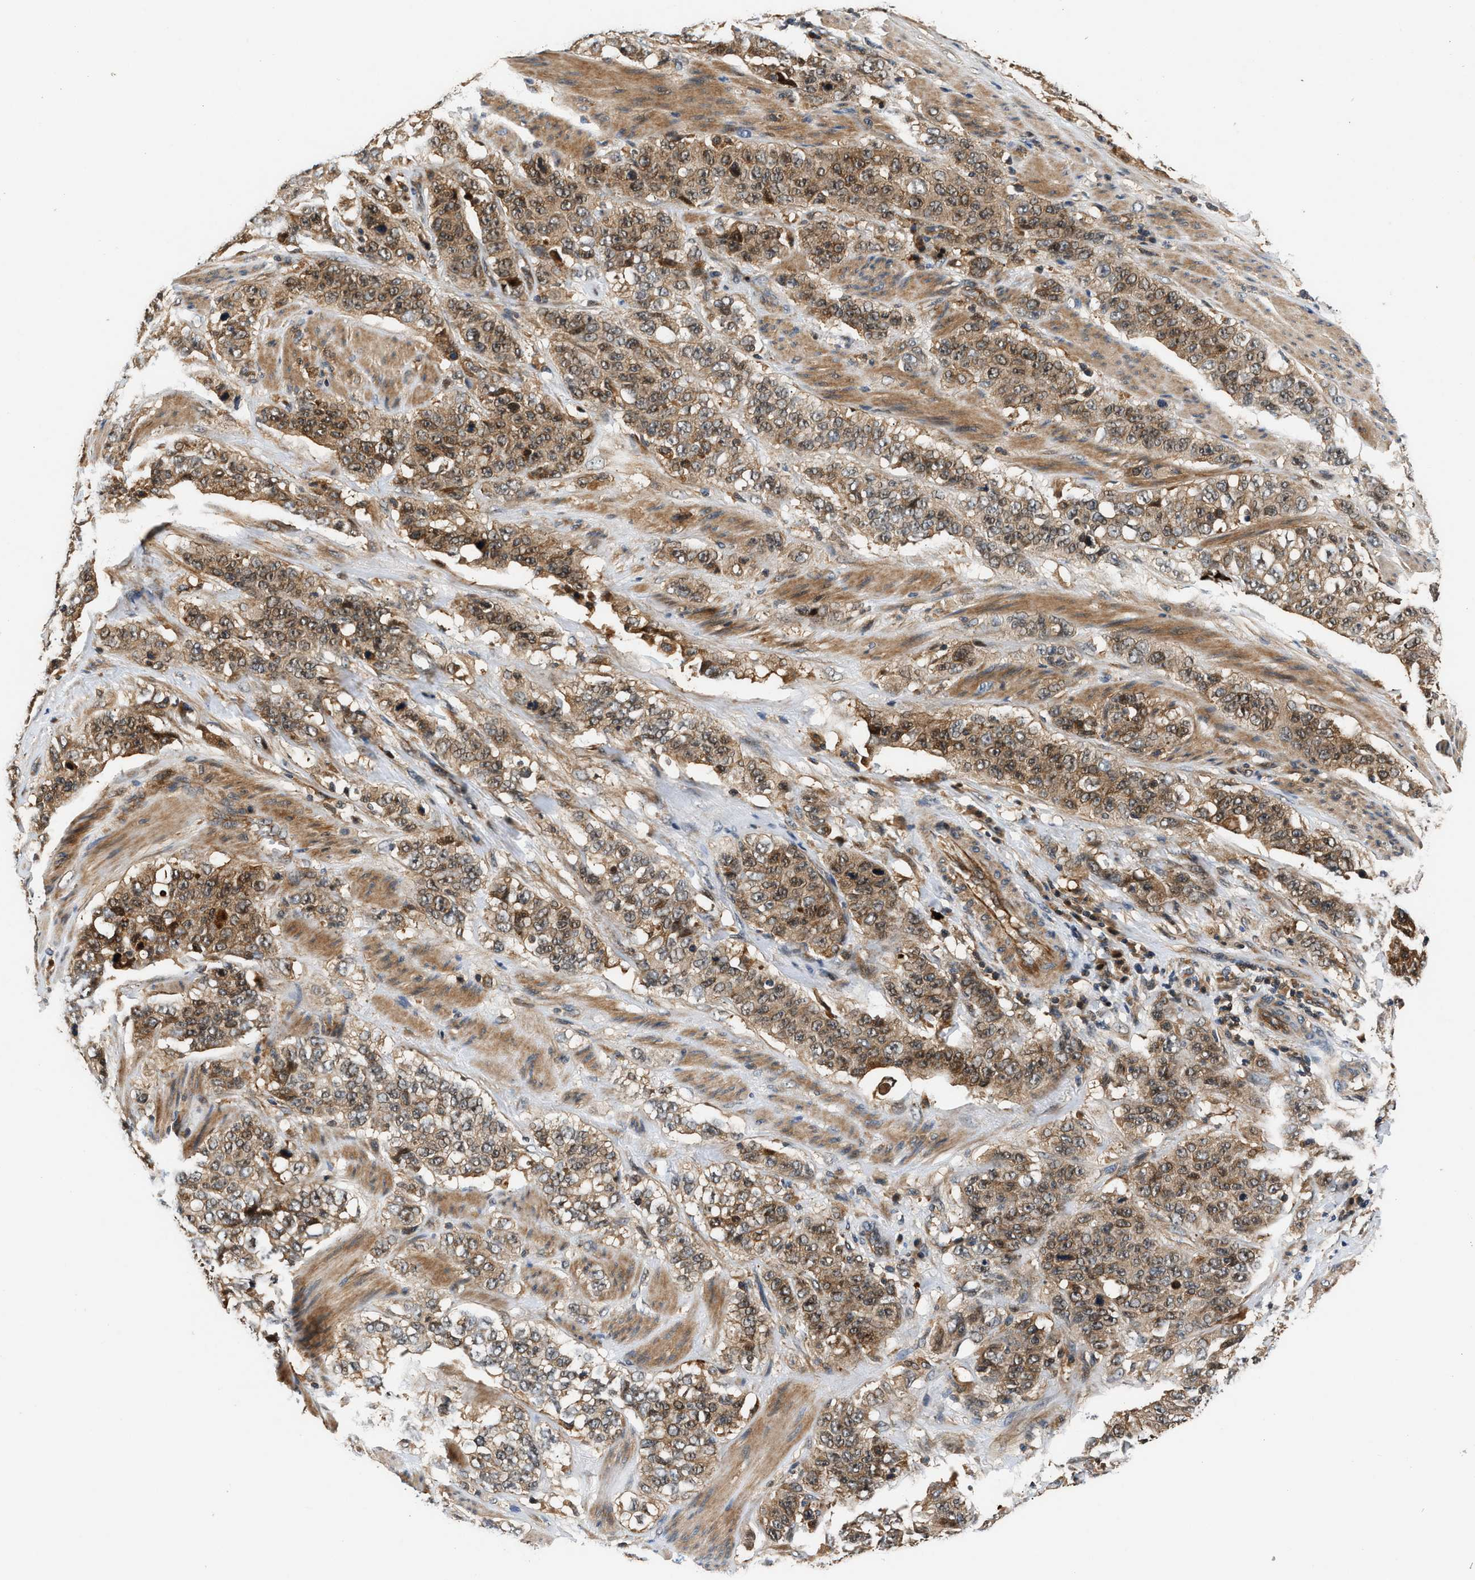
{"staining": {"intensity": "weak", "quantity": ">75%", "location": "cytoplasmic/membranous"}, "tissue": "stomach cancer", "cell_type": "Tumor cells", "image_type": "cancer", "snomed": [{"axis": "morphology", "description": "Adenocarcinoma, NOS"}, {"axis": "topography", "description": "Stomach"}], "caption": "IHC of stomach adenocarcinoma reveals low levels of weak cytoplasmic/membranous expression in approximately >75% of tumor cells. IHC stains the protein in brown and the nuclei are stained blue.", "gene": "TUT7", "patient": {"sex": "male", "age": 48}}